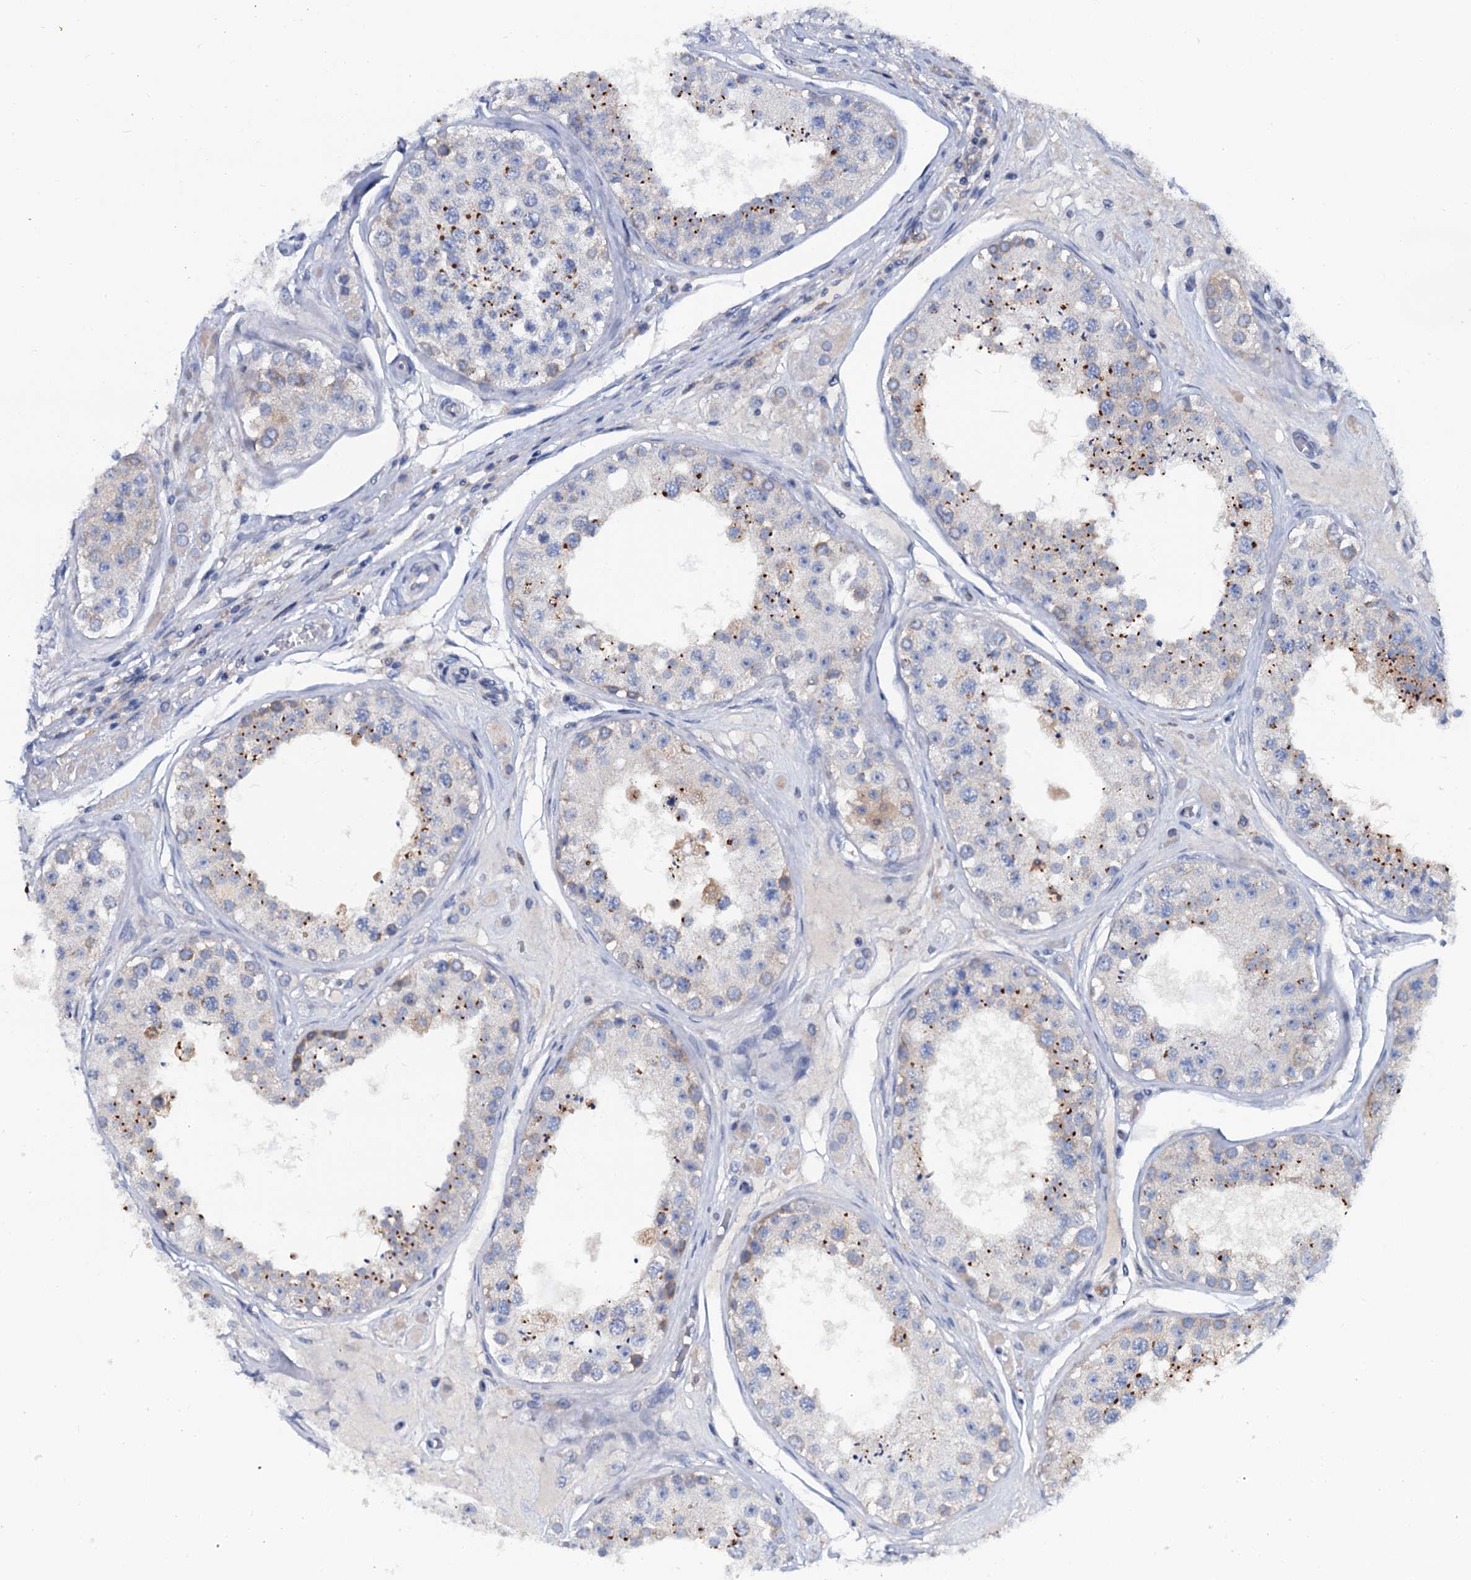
{"staining": {"intensity": "strong", "quantity": "25%-75%", "location": "cytoplasmic/membranous"}, "tissue": "testis", "cell_type": "Cells in seminiferous ducts", "image_type": "normal", "snomed": [{"axis": "morphology", "description": "Normal tissue, NOS"}, {"axis": "topography", "description": "Testis"}], "caption": "Human testis stained for a protein (brown) demonstrates strong cytoplasmic/membranous positive staining in about 25%-75% of cells in seminiferous ducts.", "gene": "OTOL1", "patient": {"sex": "male", "age": 25}}